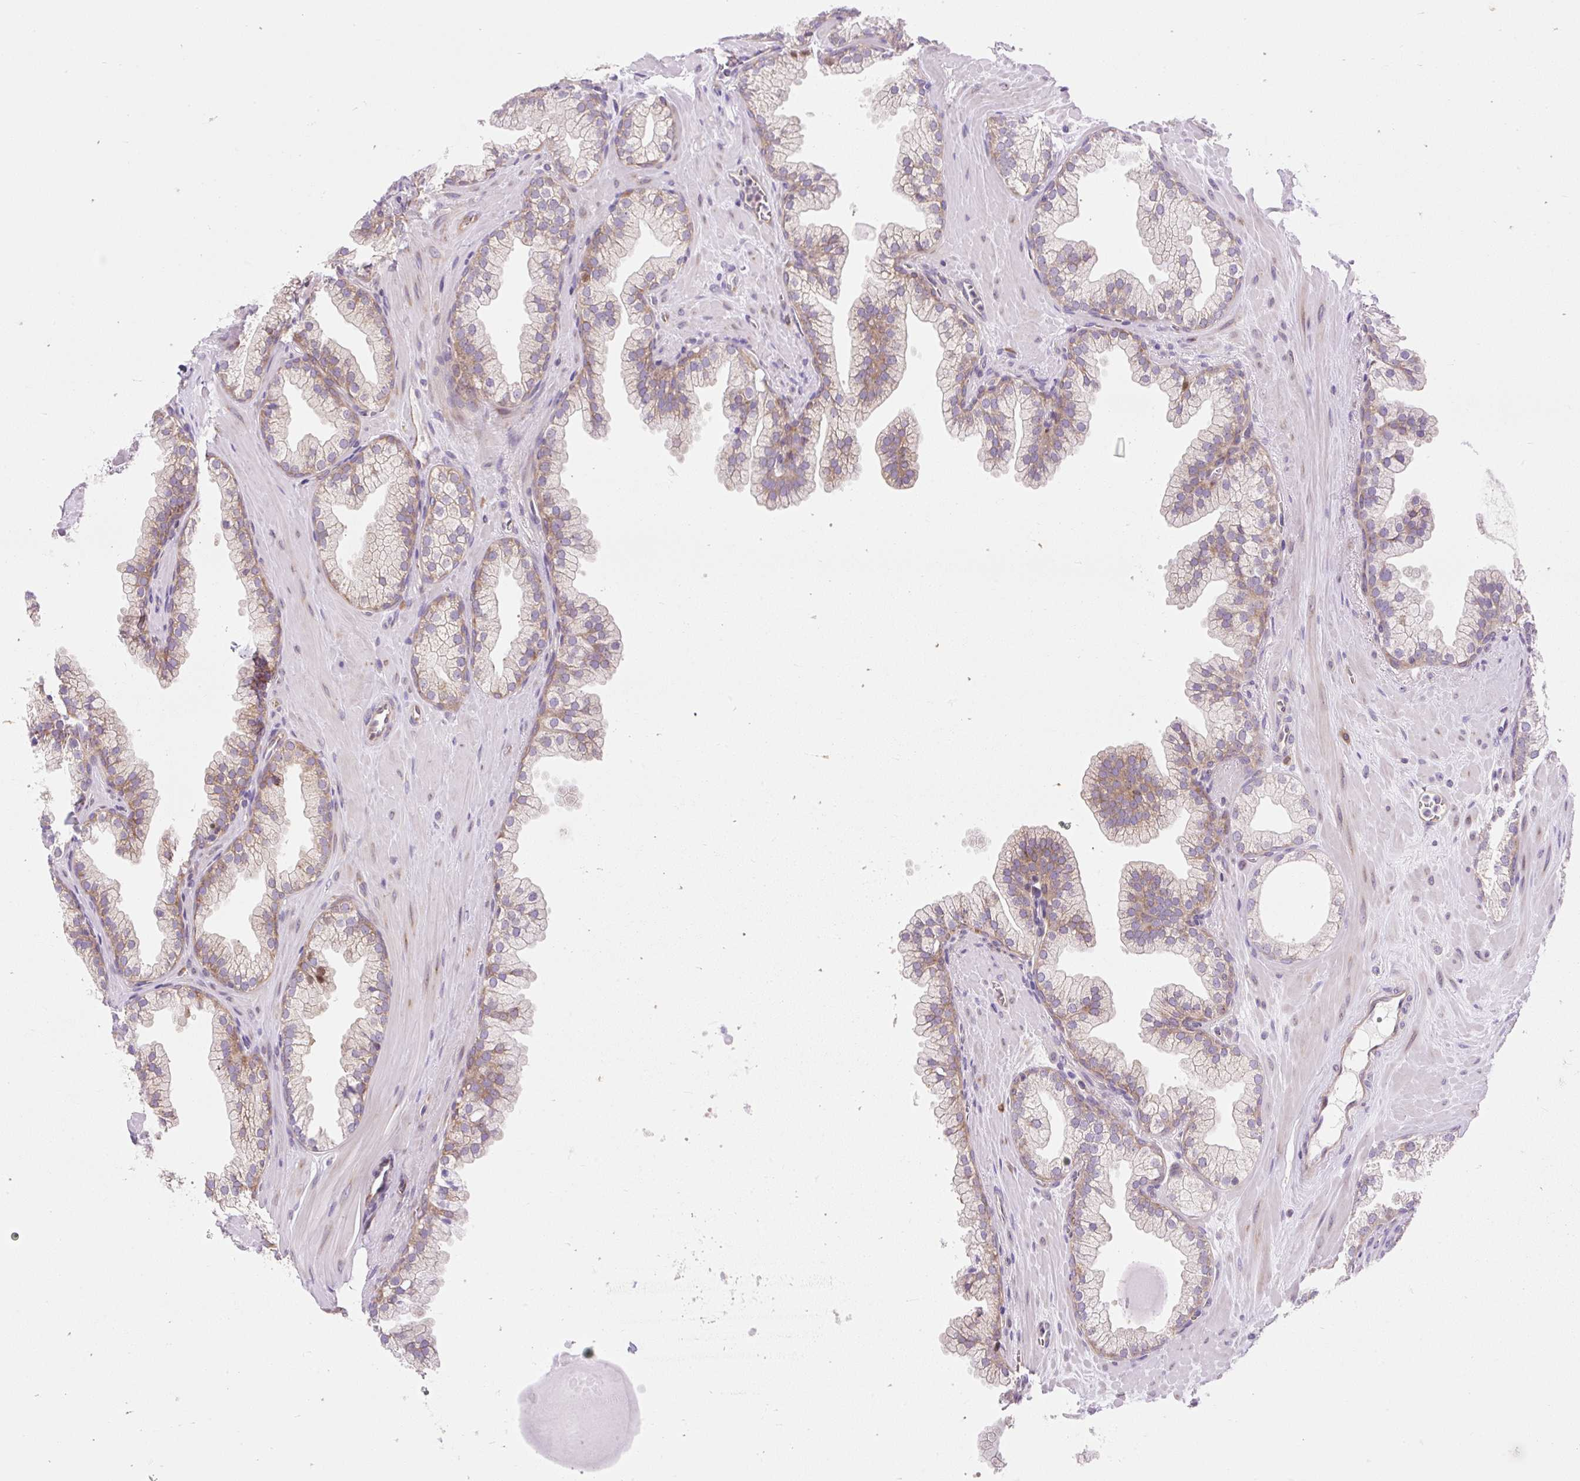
{"staining": {"intensity": "moderate", "quantity": "25%-75%", "location": "cytoplasmic/membranous"}, "tissue": "prostate", "cell_type": "Glandular cells", "image_type": "normal", "snomed": [{"axis": "morphology", "description": "Normal tissue, NOS"}, {"axis": "topography", "description": "Prostate"}, {"axis": "topography", "description": "Peripheral nerve tissue"}], "caption": "Glandular cells reveal medium levels of moderate cytoplasmic/membranous staining in approximately 25%-75% of cells in unremarkable prostate. (DAB (3,3'-diaminobenzidine) IHC, brown staining for protein, blue staining for nuclei).", "gene": "GPR45", "patient": {"sex": "male", "age": 61}}